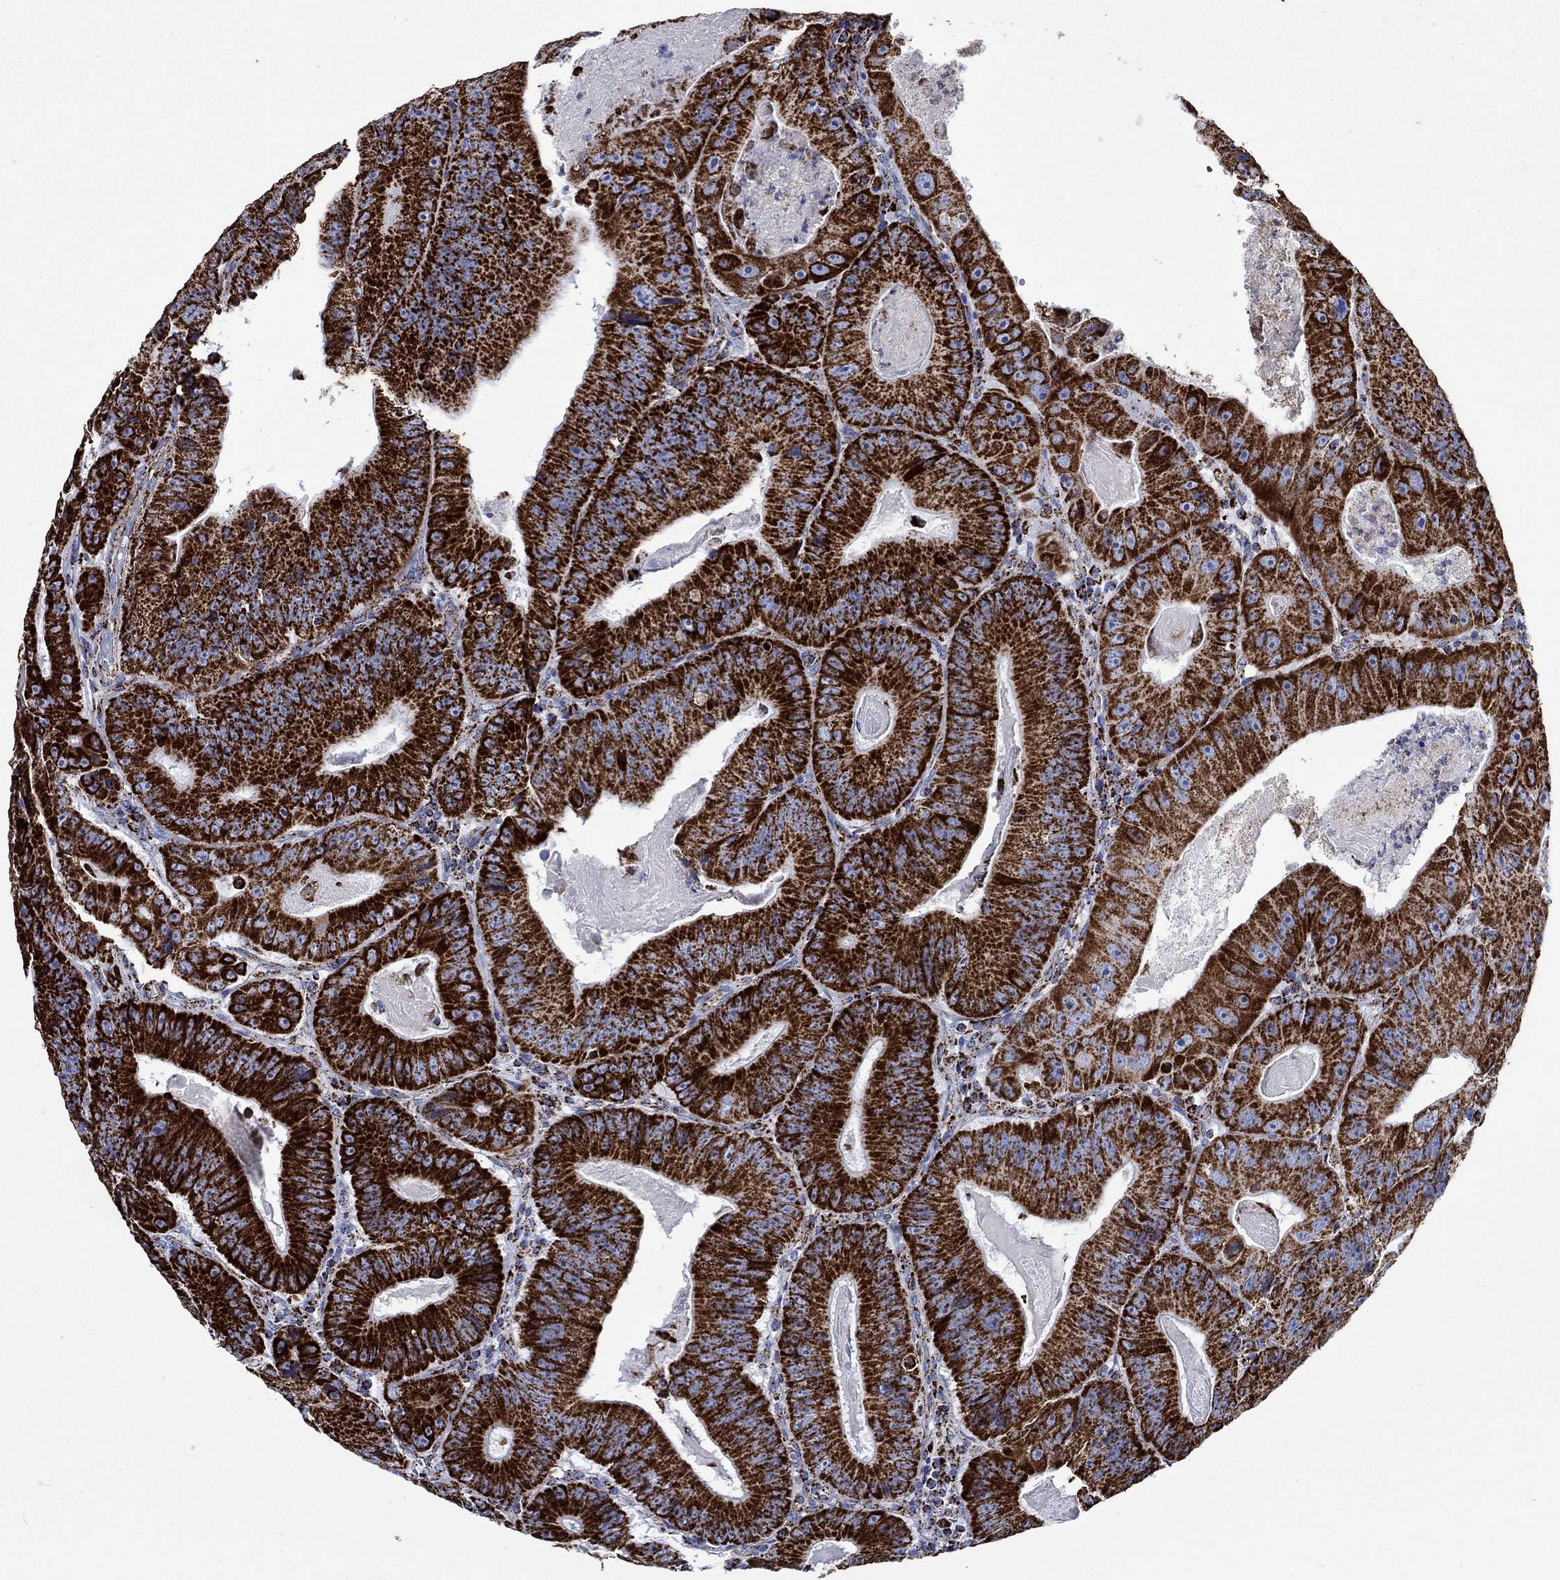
{"staining": {"intensity": "strong", "quantity": ">75%", "location": "cytoplasmic/membranous"}, "tissue": "colorectal cancer", "cell_type": "Tumor cells", "image_type": "cancer", "snomed": [{"axis": "morphology", "description": "Adenocarcinoma, NOS"}, {"axis": "topography", "description": "Colon"}], "caption": "Protein analysis of colorectal adenocarcinoma tissue demonstrates strong cytoplasmic/membranous staining in approximately >75% of tumor cells.", "gene": "RCE1", "patient": {"sex": "female", "age": 86}}